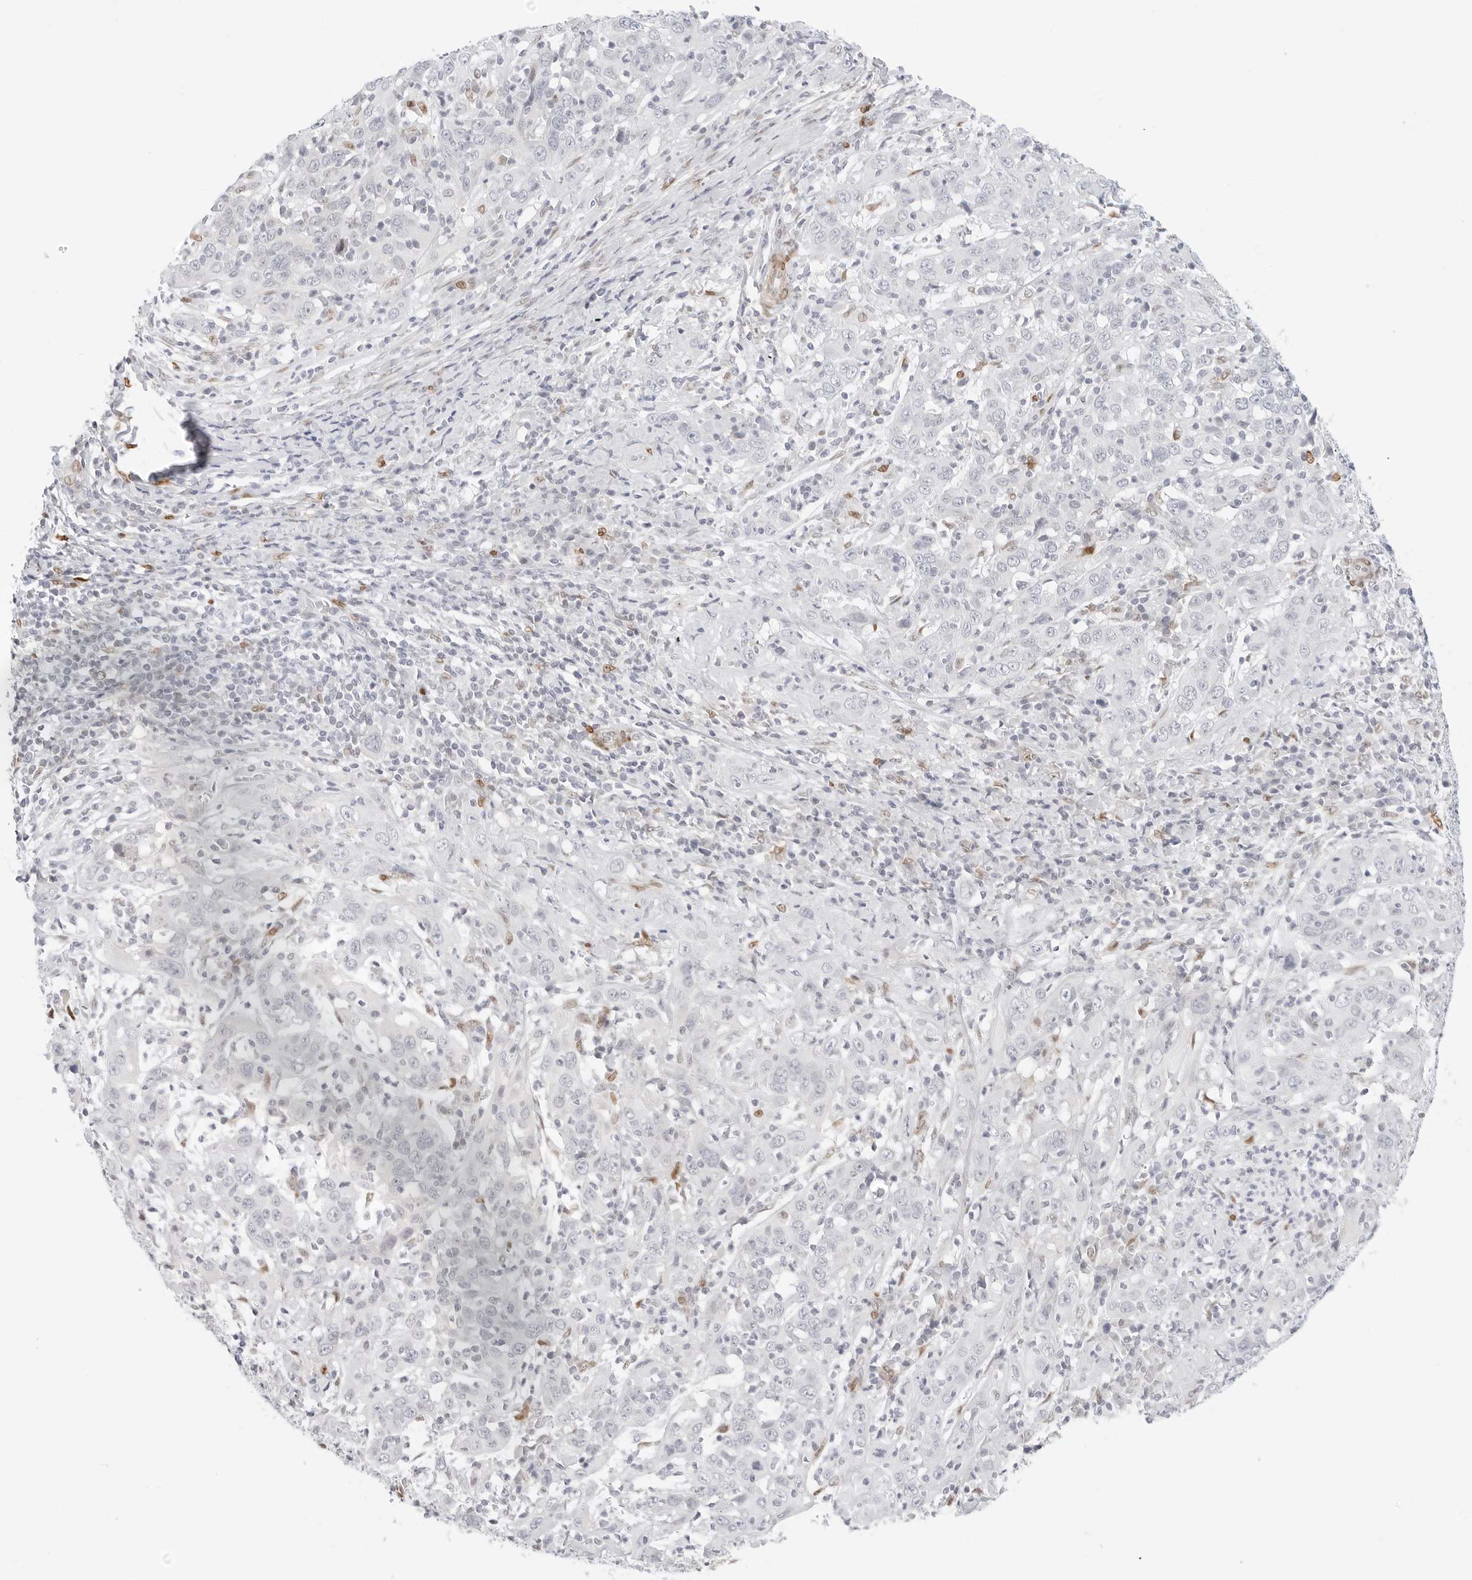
{"staining": {"intensity": "negative", "quantity": "none", "location": "none"}, "tissue": "cervical cancer", "cell_type": "Tumor cells", "image_type": "cancer", "snomed": [{"axis": "morphology", "description": "Squamous cell carcinoma, NOS"}, {"axis": "topography", "description": "Cervix"}], "caption": "Immunohistochemistry image of neoplastic tissue: human cervical cancer (squamous cell carcinoma) stained with DAB (3,3'-diaminobenzidine) demonstrates no significant protein expression in tumor cells.", "gene": "SPIDR", "patient": {"sex": "female", "age": 46}}